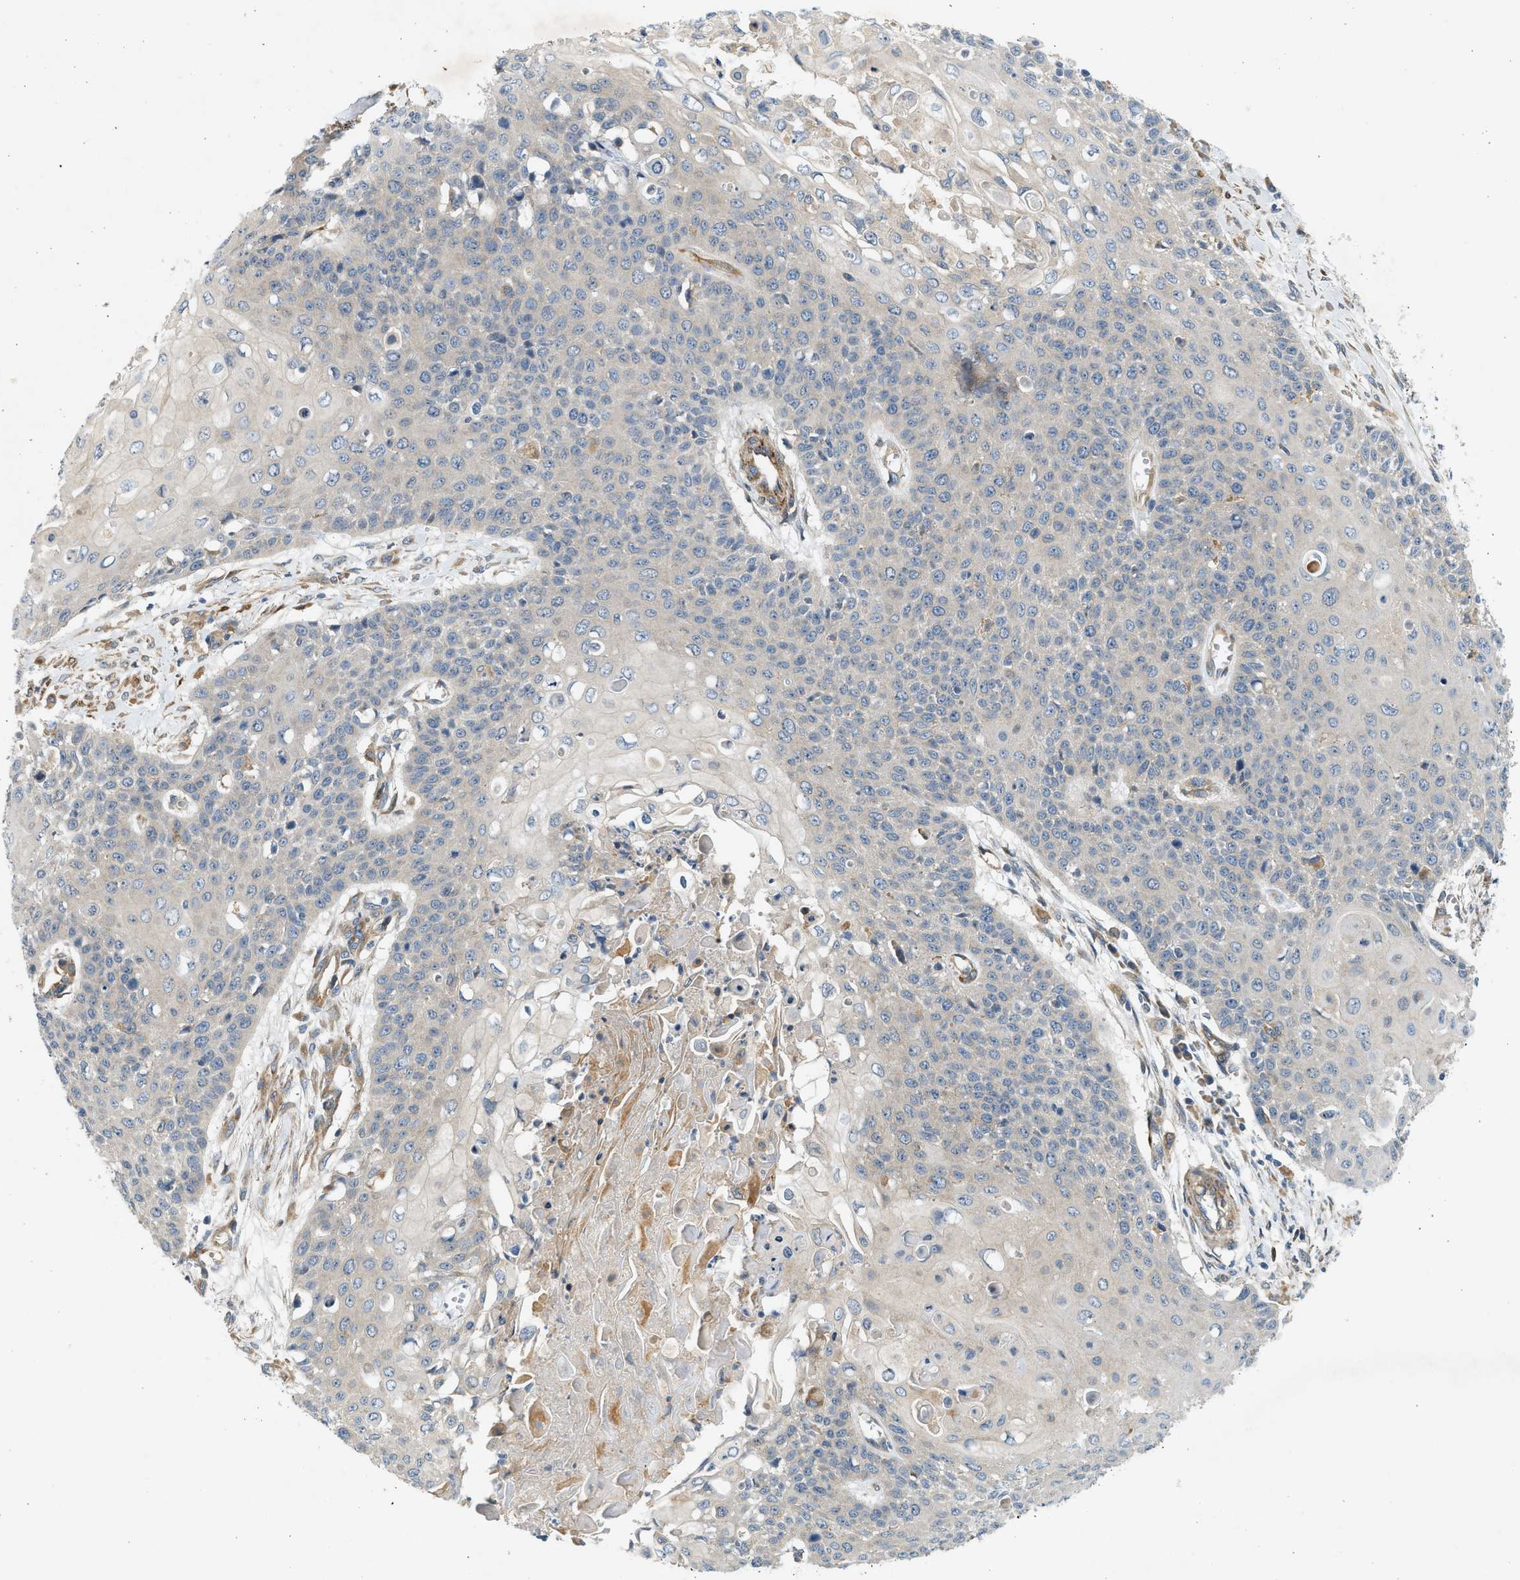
{"staining": {"intensity": "weak", "quantity": "<25%", "location": "cytoplasmic/membranous"}, "tissue": "cervical cancer", "cell_type": "Tumor cells", "image_type": "cancer", "snomed": [{"axis": "morphology", "description": "Squamous cell carcinoma, NOS"}, {"axis": "topography", "description": "Cervix"}], "caption": "This is an IHC image of cervical cancer (squamous cell carcinoma). There is no positivity in tumor cells.", "gene": "KDELR2", "patient": {"sex": "female", "age": 39}}